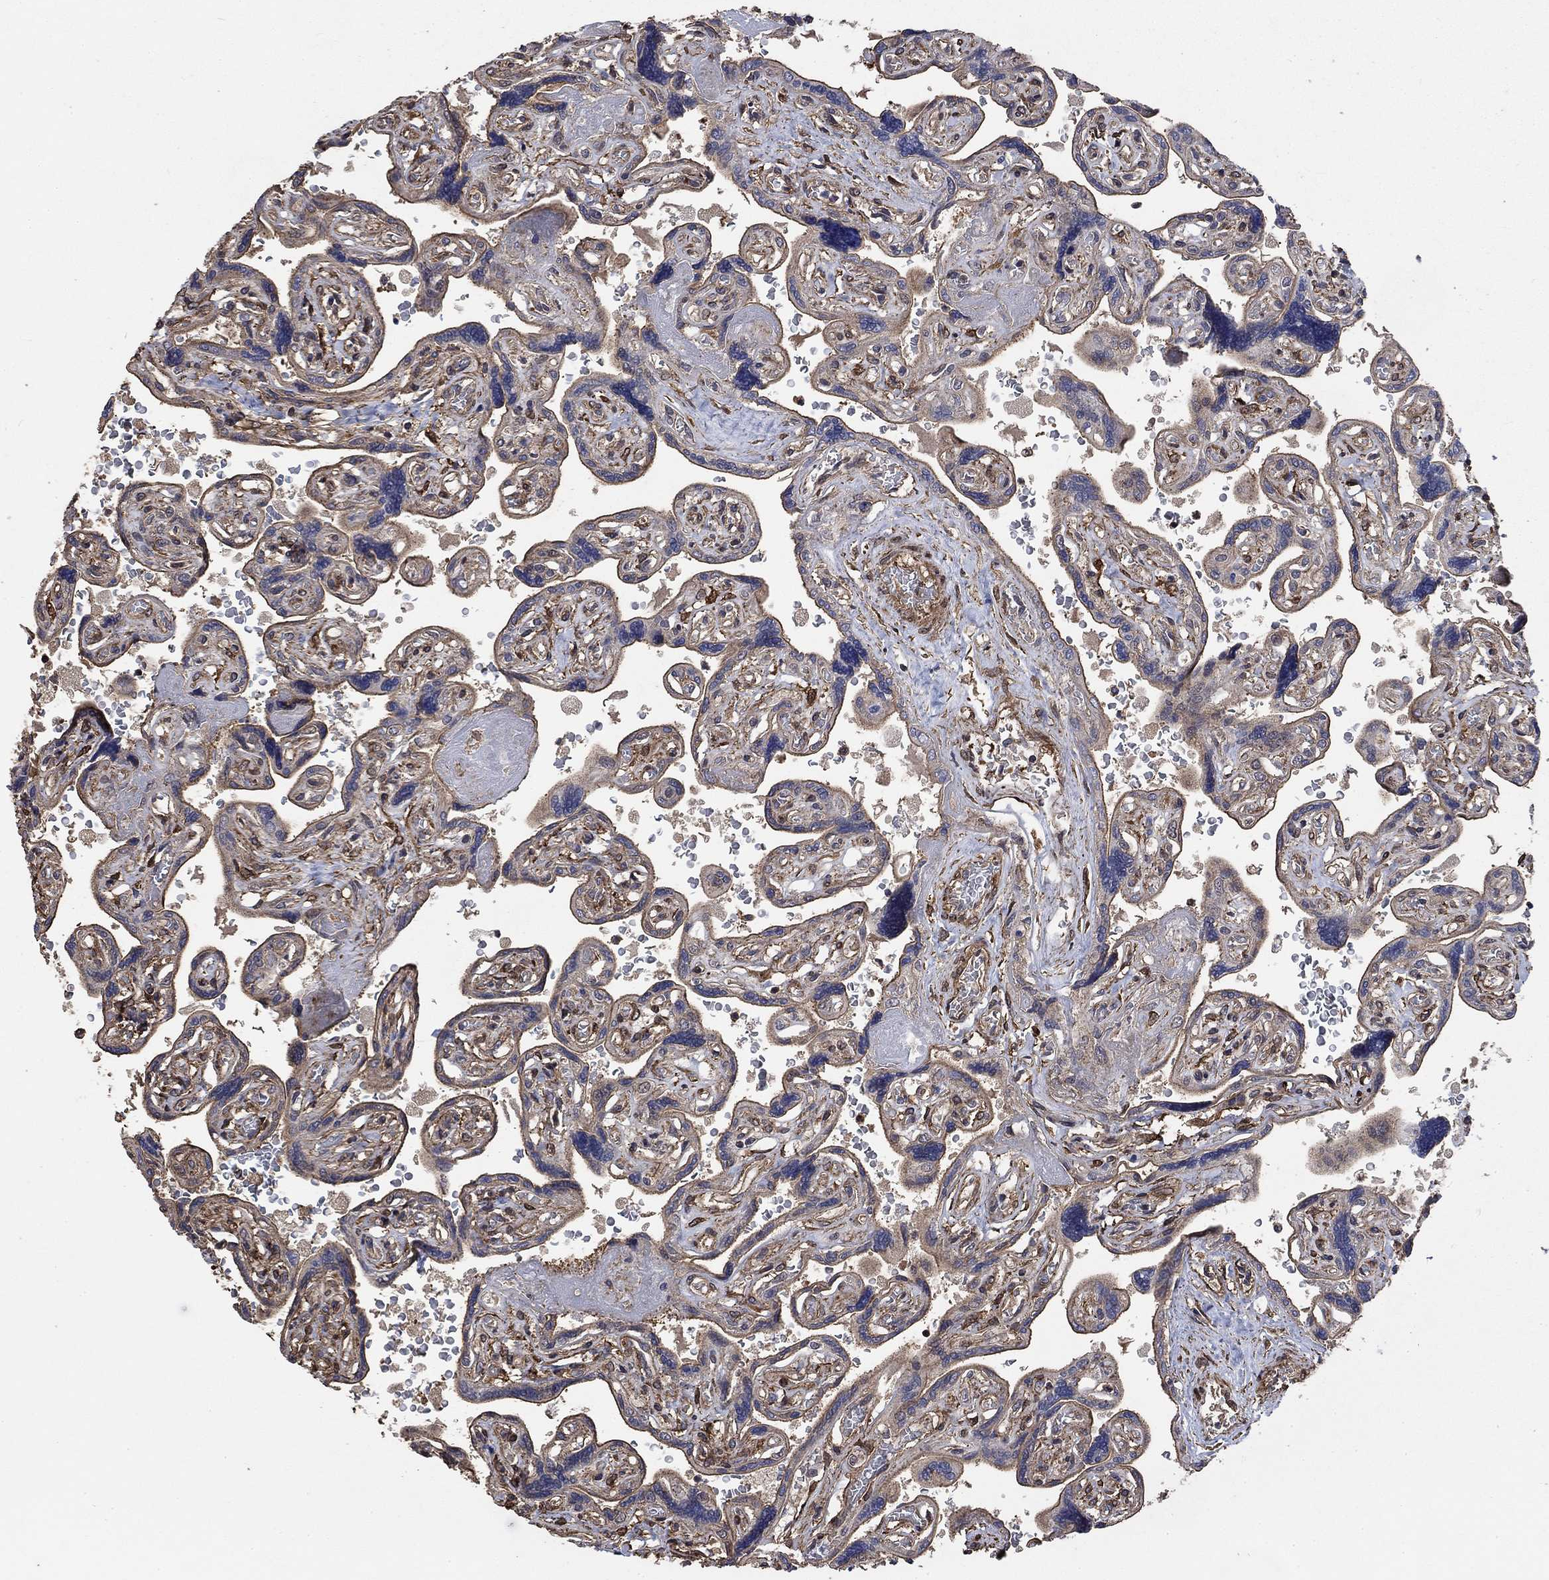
{"staining": {"intensity": "negative", "quantity": "none", "location": "none"}, "tissue": "placenta", "cell_type": "Decidual cells", "image_type": "normal", "snomed": [{"axis": "morphology", "description": "Normal tissue, NOS"}, {"axis": "topography", "description": "Placenta"}], "caption": "The immunohistochemistry histopathology image has no significant staining in decidual cells of placenta.", "gene": "PDE3A", "patient": {"sex": "female", "age": 32}}